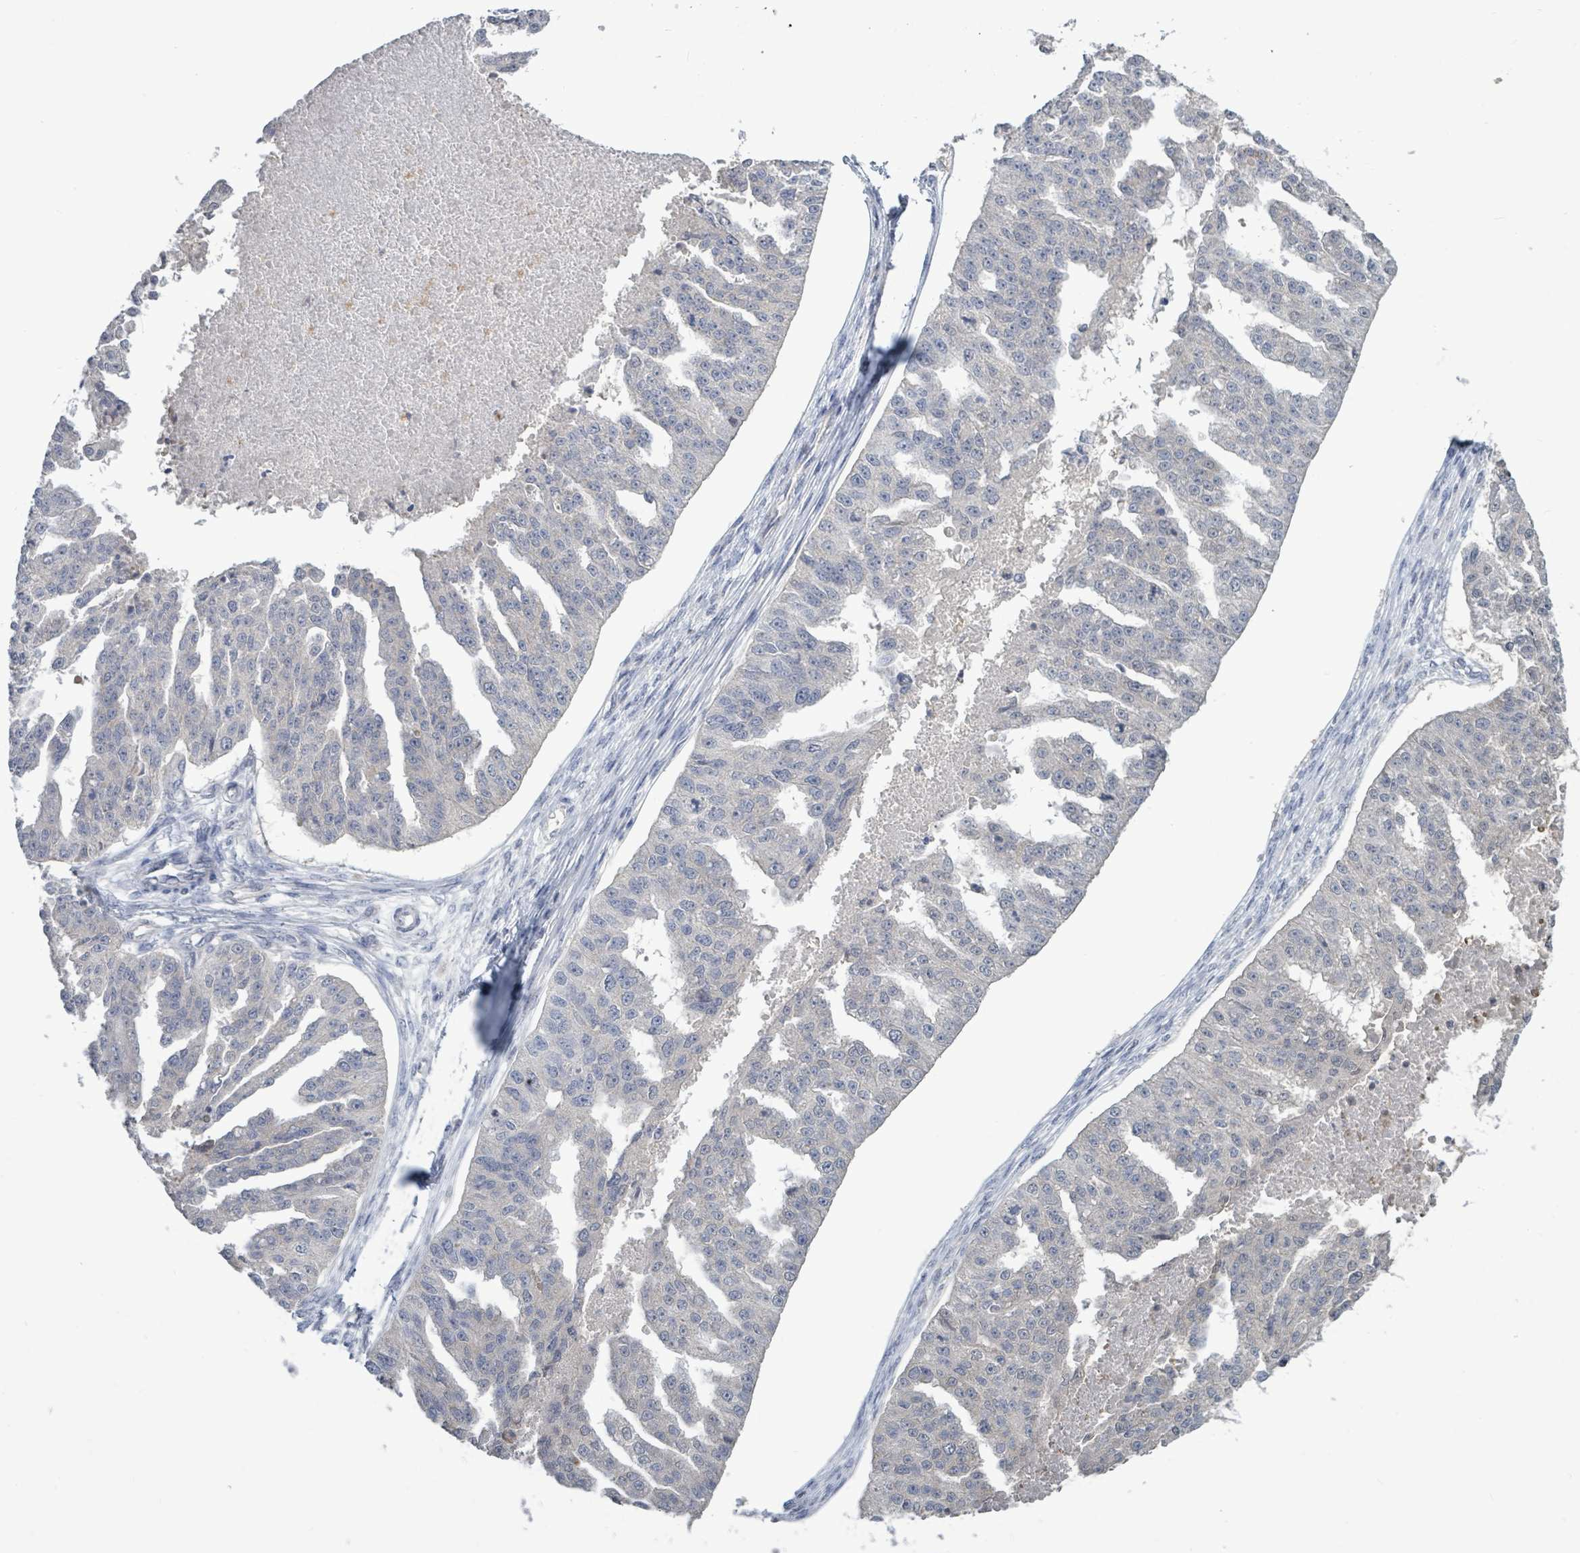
{"staining": {"intensity": "negative", "quantity": "none", "location": "none"}, "tissue": "ovarian cancer", "cell_type": "Tumor cells", "image_type": "cancer", "snomed": [{"axis": "morphology", "description": "Cystadenocarcinoma, serous, NOS"}, {"axis": "topography", "description": "Ovary"}], "caption": "Tumor cells show no significant positivity in ovarian cancer.", "gene": "COQ10B", "patient": {"sex": "female", "age": 58}}